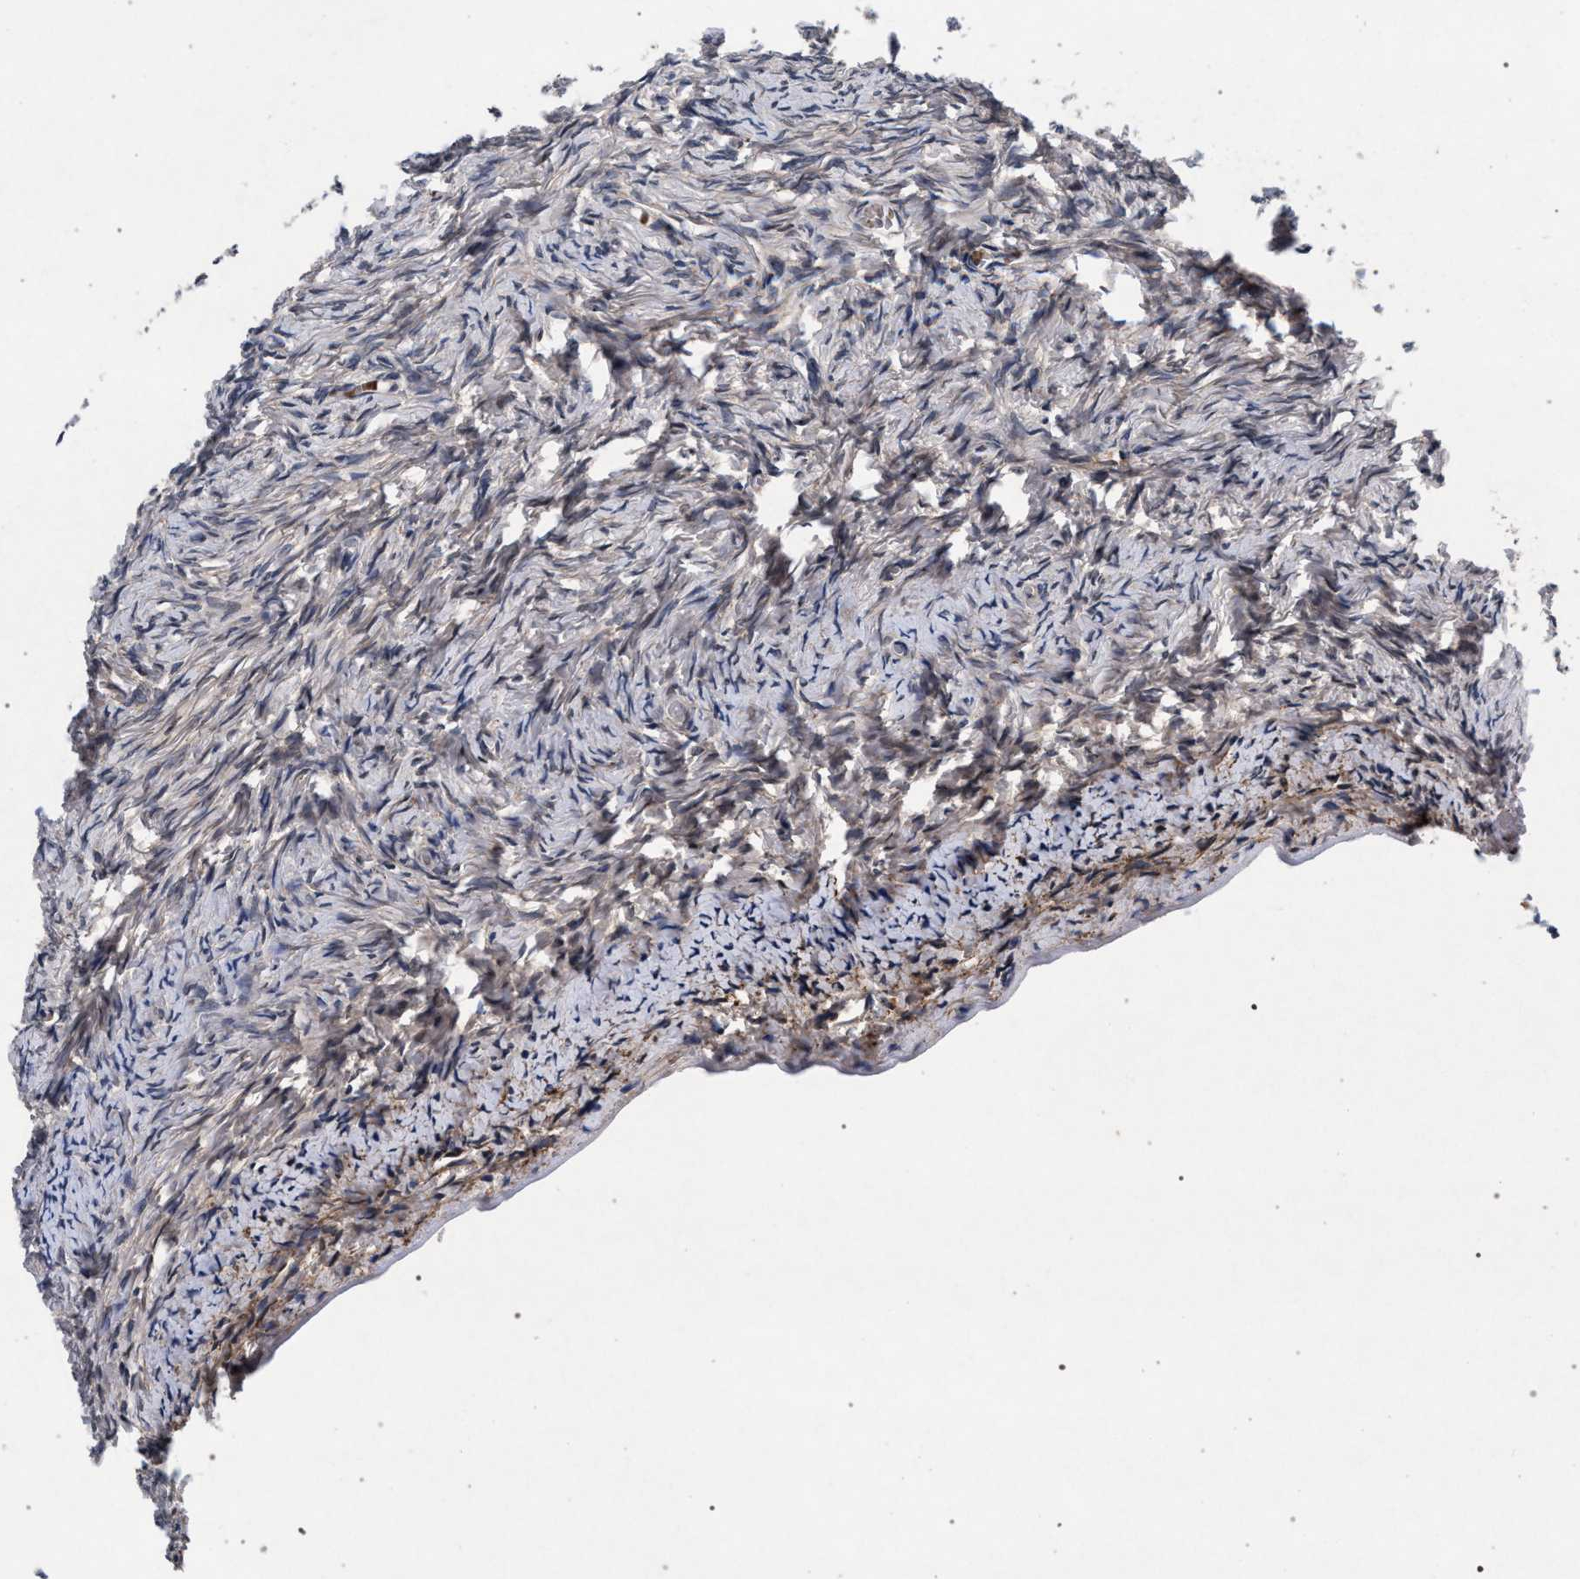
{"staining": {"intensity": "negative", "quantity": "none", "location": "none"}, "tissue": "ovary", "cell_type": "Ovarian stroma cells", "image_type": "normal", "snomed": [{"axis": "morphology", "description": "Normal tissue, NOS"}, {"axis": "topography", "description": "Ovary"}], "caption": "The micrograph displays no significant positivity in ovarian stroma cells of ovary.", "gene": "NEK7", "patient": {"sex": "female", "age": 27}}